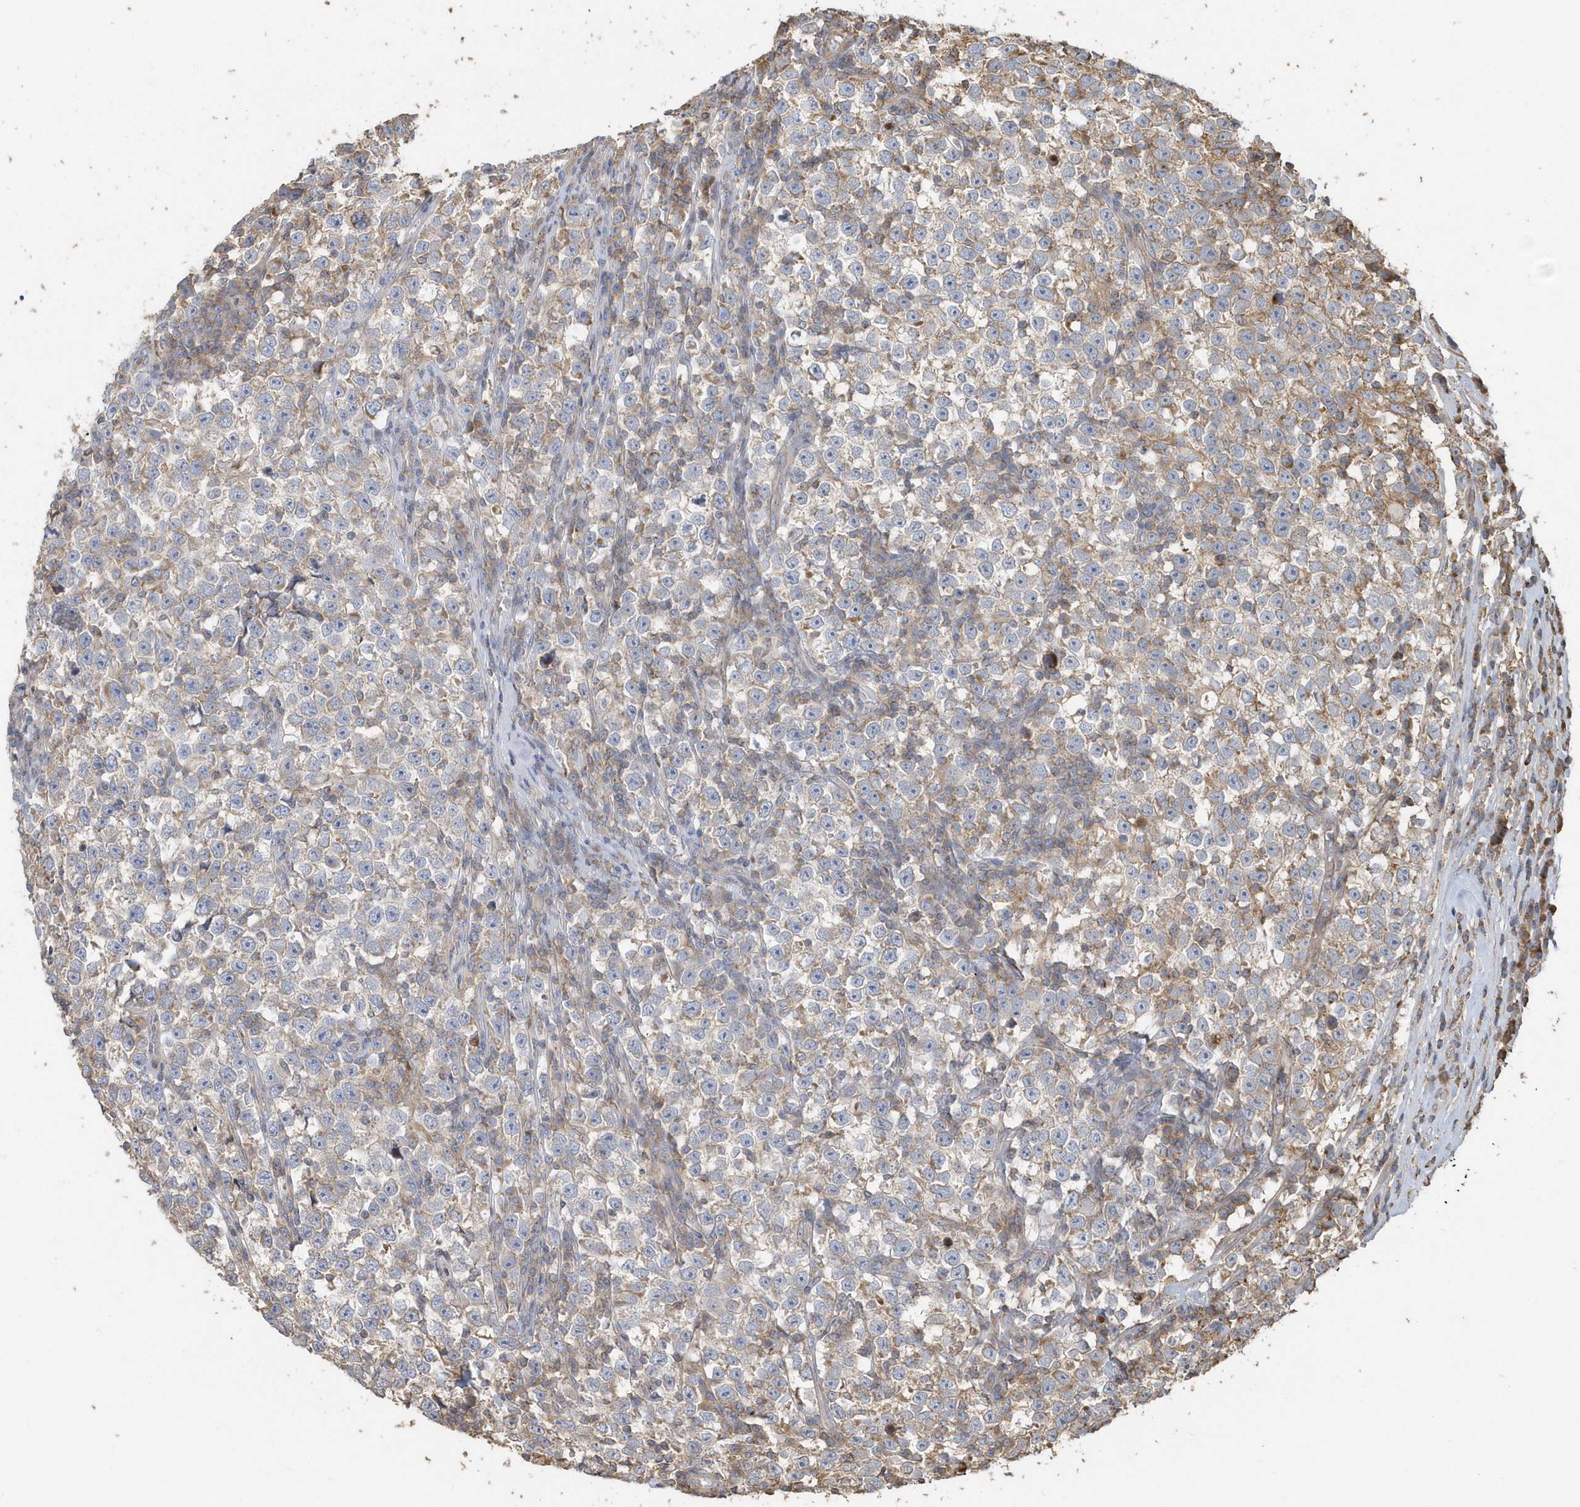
{"staining": {"intensity": "weak", "quantity": "<25%", "location": "cytoplasmic/membranous"}, "tissue": "testis cancer", "cell_type": "Tumor cells", "image_type": "cancer", "snomed": [{"axis": "morphology", "description": "Normal tissue, NOS"}, {"axis": "morphology", "description": "Seminoma, NOS"}, {"axis": "topography", "description": "Testis"}], "caption": "A photomicrograph of testis seminoma stained for a protein exhibits no brown staining in tumor cells.", "gene": "TRAIP", "patient": {"sex": "male", "age": 43}}